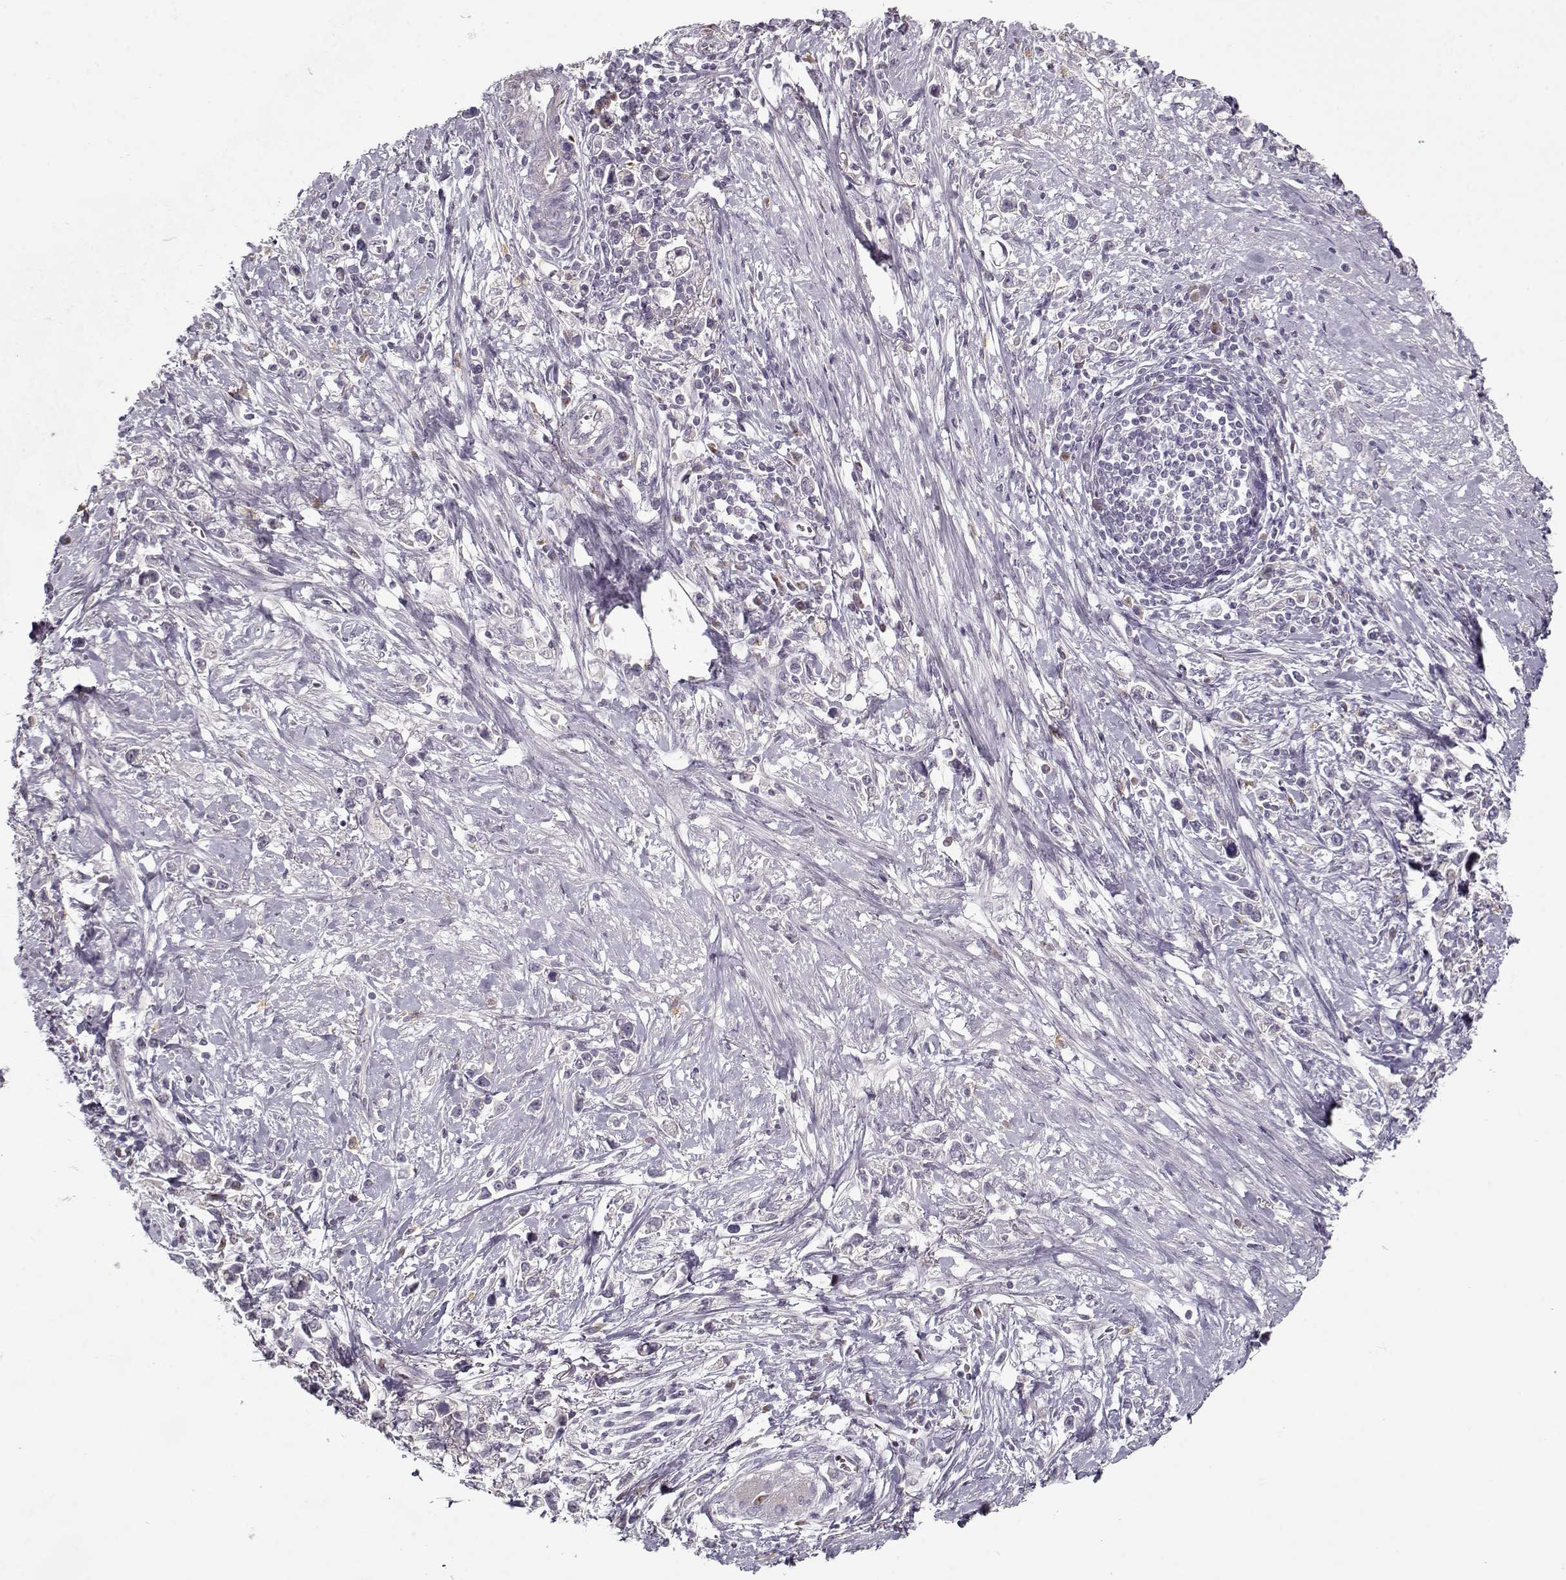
{"staining": {"intensity": "negative", "quantity": "none", "location": "none"}, "tissue": "stomach cancer", "cell_type": "Tumor cells", "image_type": "cancer", "snomed": [{"axis": "morphology", "description": "Adenocarcinoma, NOS"}, {"axis": "topography", "description": "Stomach"}], "caption": "Immunohistochemistry (IHC) micrograph of adenocarcinoma (stomach) stained for a protein (brown), which shows no positivity in tumor cells. (DAB immunohistochemistry with hematoxylin counter stain).", "gene": "UNC13D", "patient": {"sex": "male", "age": 63}}